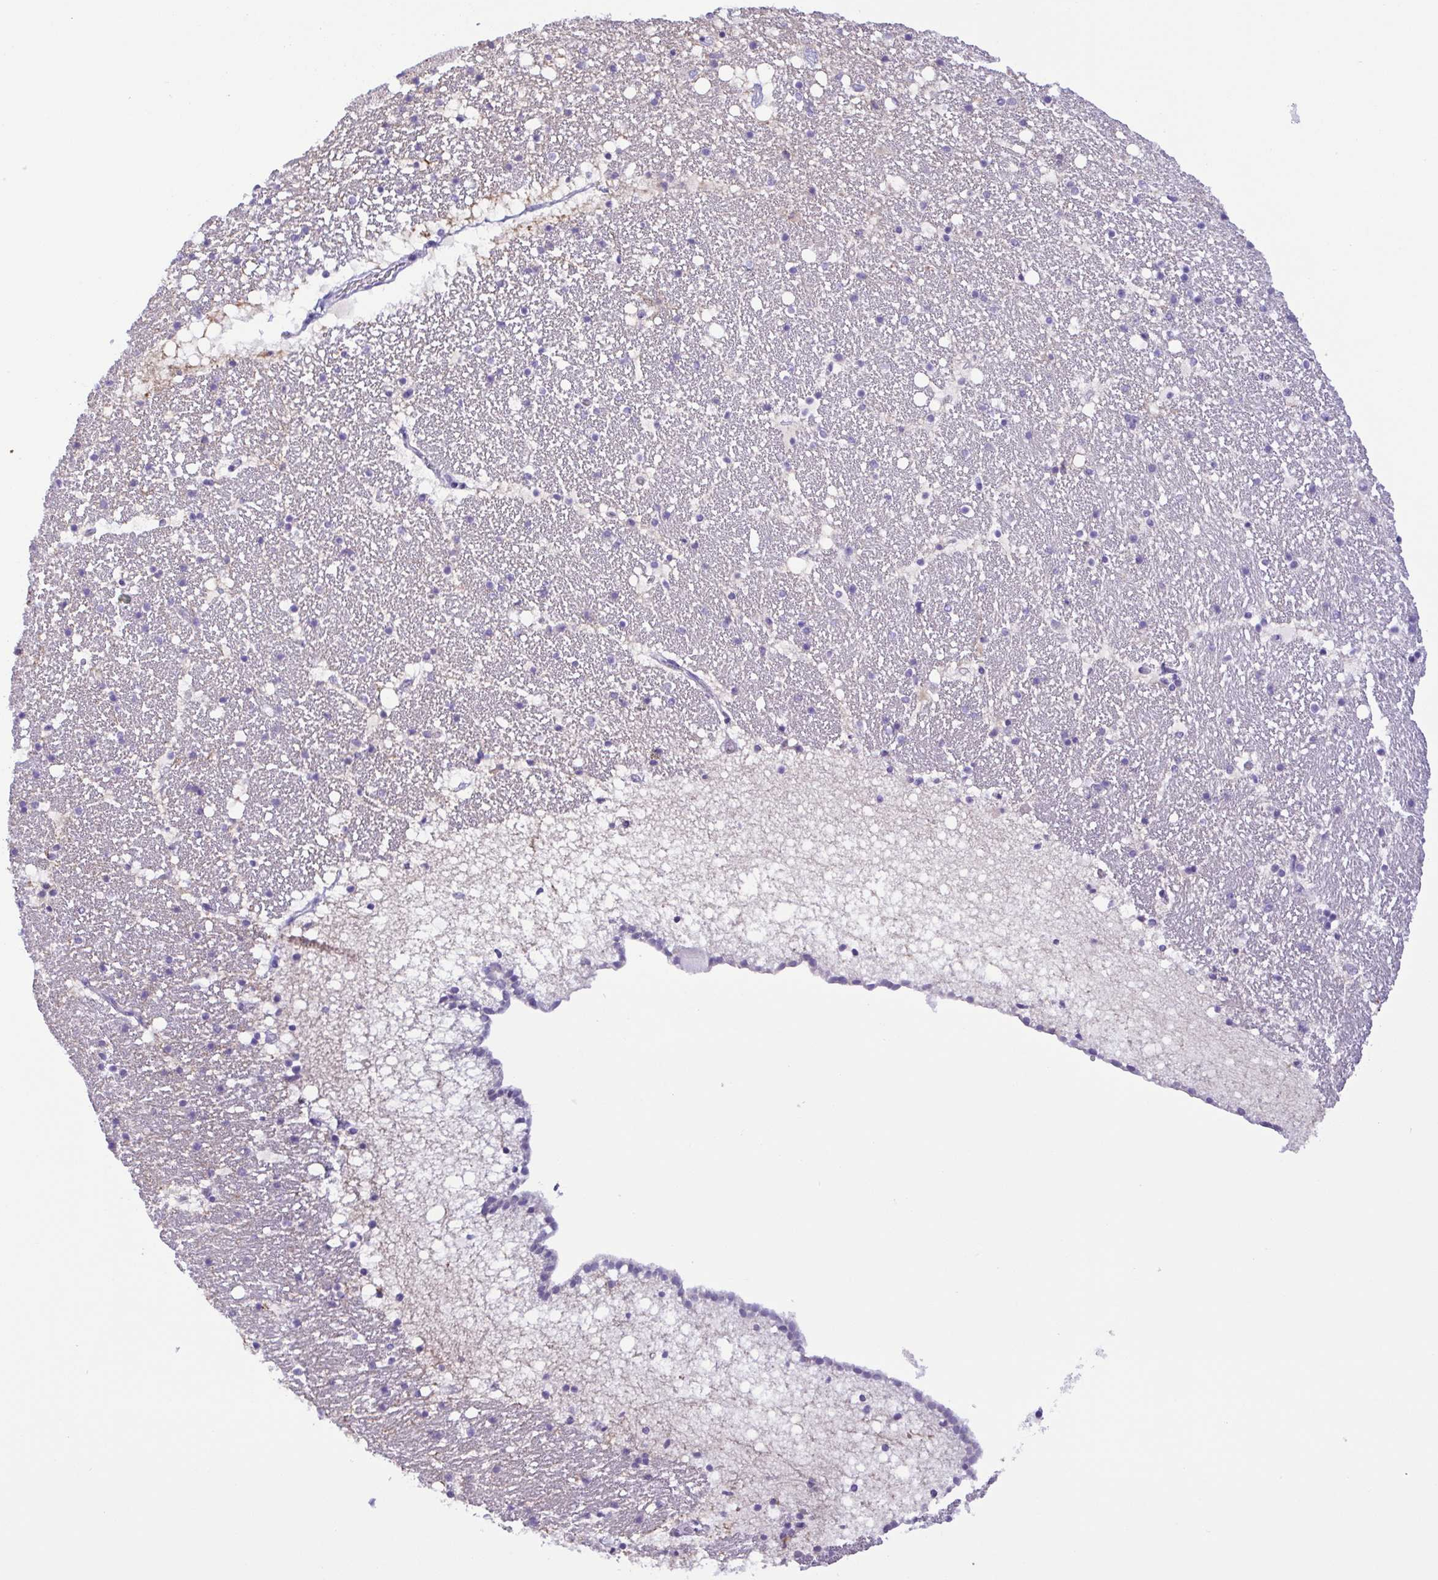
{"staining": {"intensity": "negative", "quantity": "none", "location": "none"}, "tissue": "hippocampus", "cell_type": "Glial cells", "image_type": "normal", "snomed": [{"axis": "morphology", "description": "Normal tissue, NOS"}, {"axis": "topography", "description": "Hippocampus"}], "caption": "The photomicrograph reveals no significant positivity in glial cells of hippocampus. (Stains: DAB (3,3'-diaminobenzidine) immunohistochemistry with hematoxylin counter stain, Microscopy: brightfield microscopy at high magnification).", "gene": "MYL7", "patient": {"sex": "female", "age": 42}}